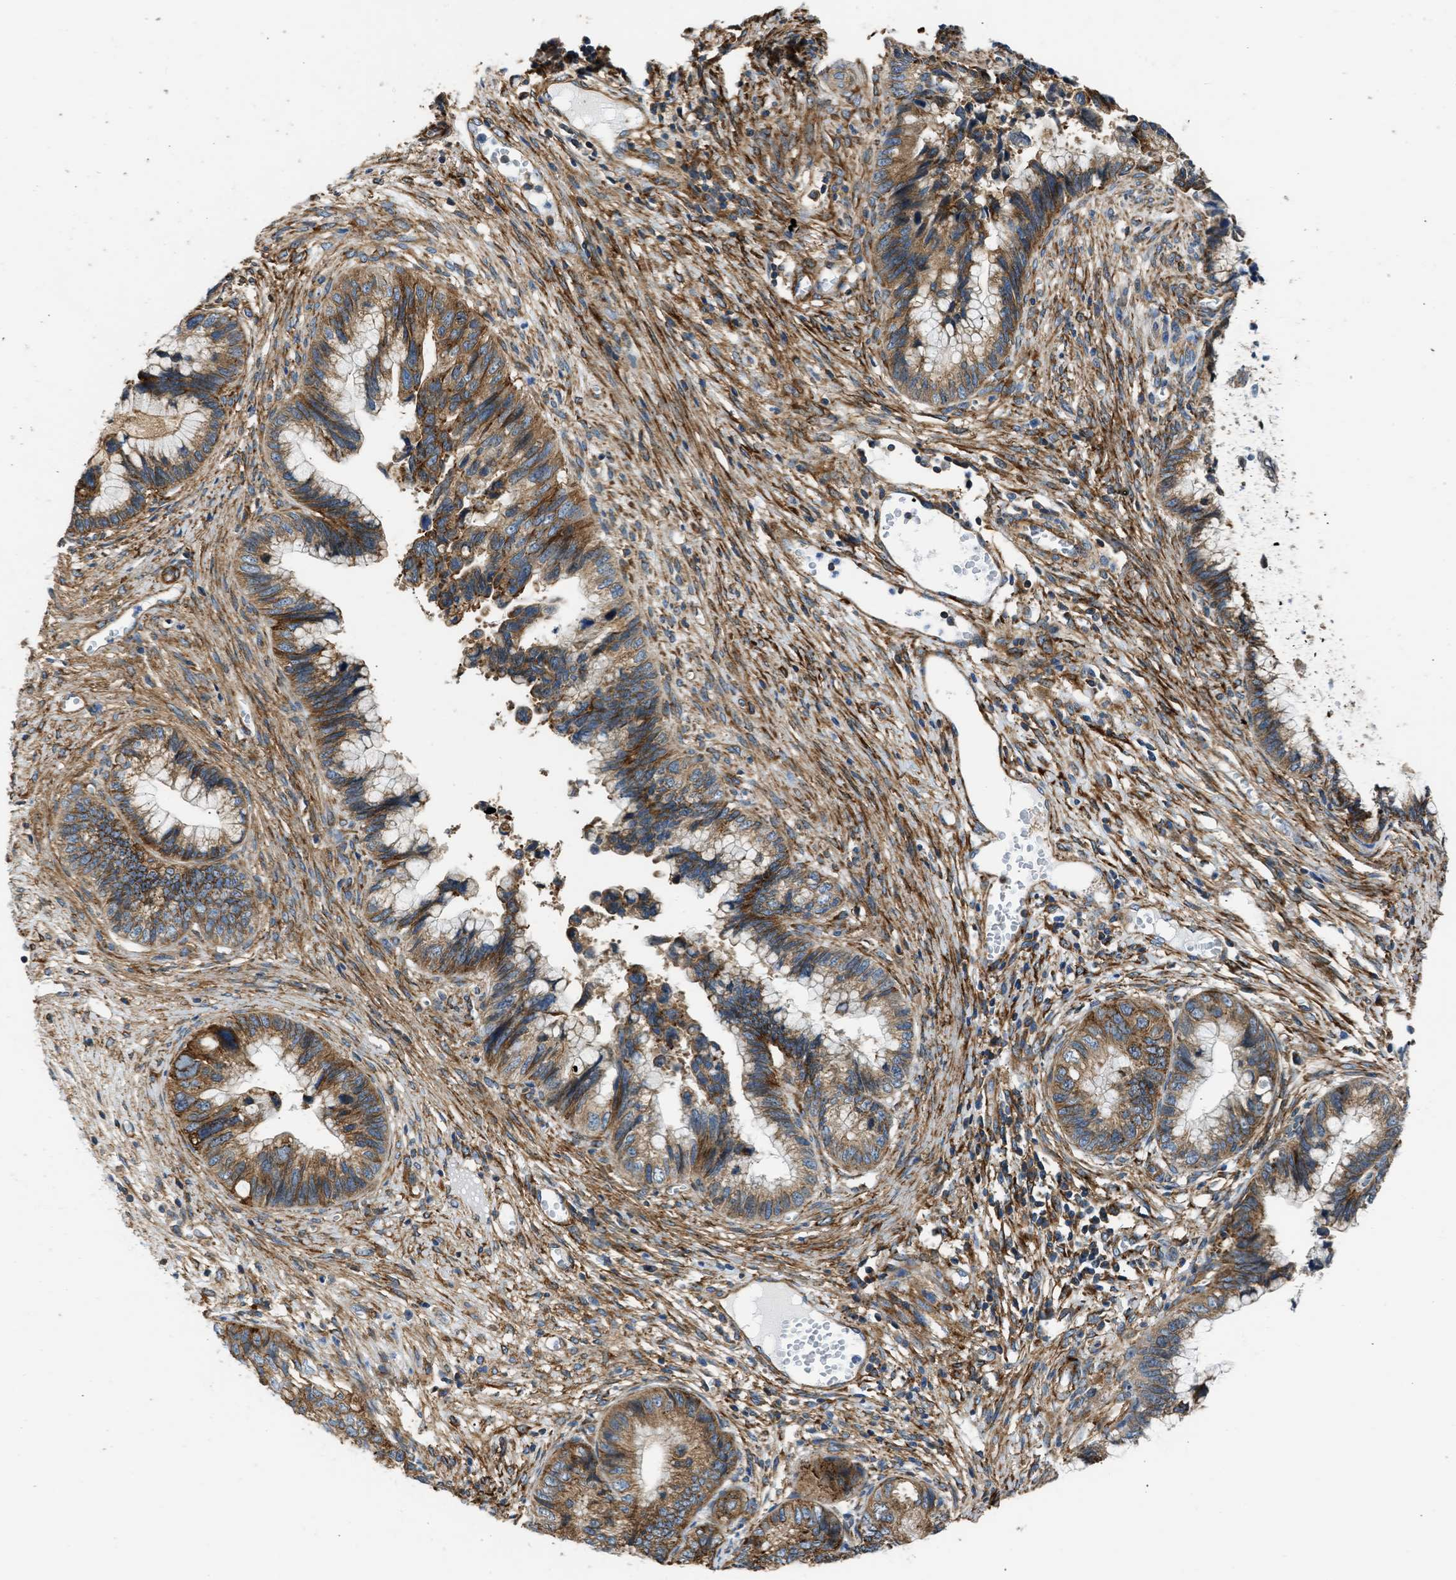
{"staining": {"intensity": "moderate", "quantity": ">75%", "location": "cytoplasmic/membranous"}, "tissue": "cervical cancer", "cell_type": "Tumor cells", "image_type": "cancer", "snomed": [{"axis": "morphology", "description": "Adenocarcinoma, NOS"}, {"axis": "topography", "description": "Cervix"}], "caption": "Immunohistochemical staining of cervical cancer shows moderate cytoplasmic/membranous protein staining in approximately >75% of tumor cells.", "gene": "SEPTIN2", "patient": {"sex": "female", "age": 44}}